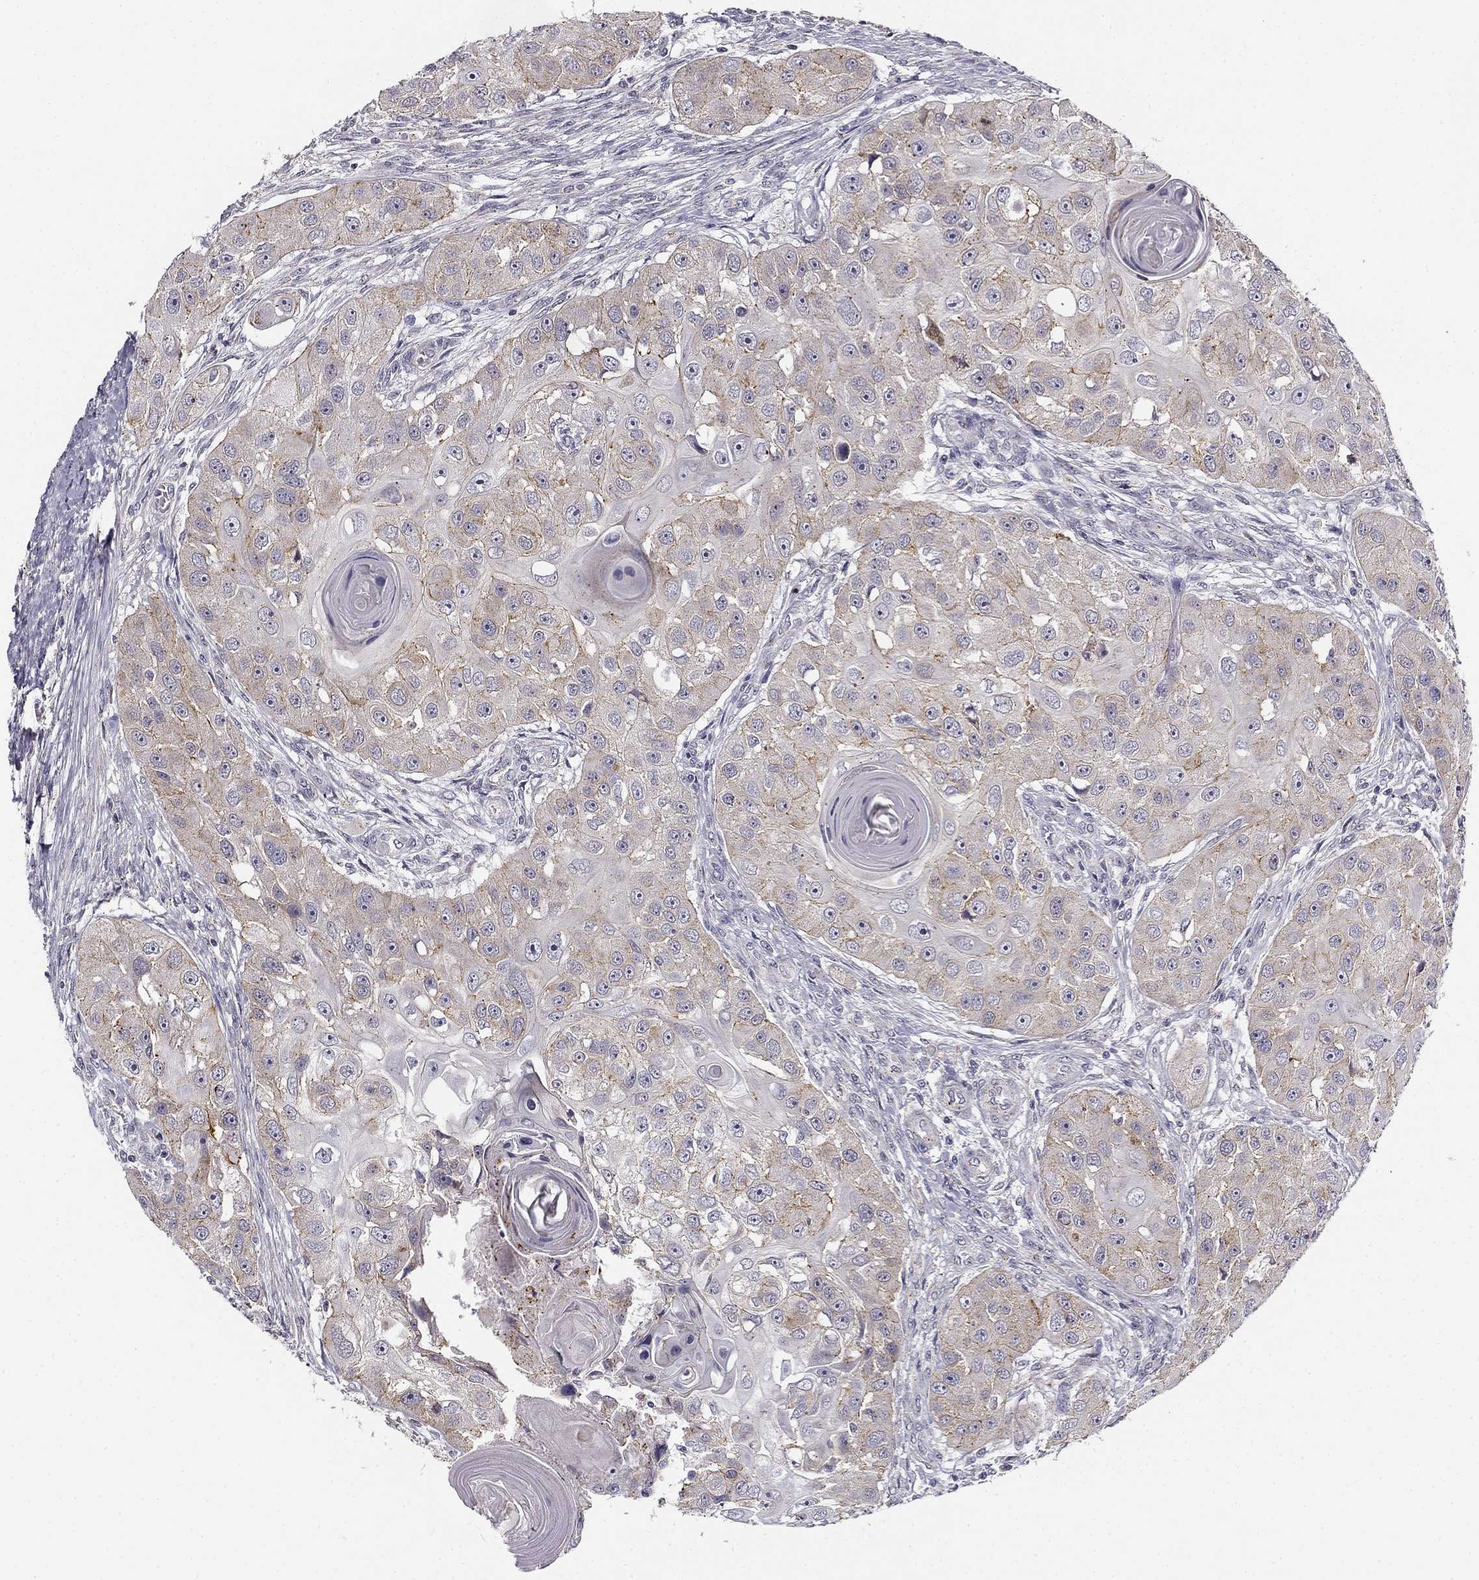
{"staining": {"intensity": "strong", "quantity": "<25%", "location": "cytoplasmic/membranous"}, "tissue": "head and neck cancer", "cell_type": "Tumor cells", "image_type": "cancer", "snomed": [{"axis": "morphology", "description": "Squamous cell carcinoma, NOS"}, {"axis": "topography", "description": "Head-Neck"}], "caption": "This histopathology image demonstrates head and neck squamous cell carcinoma stained with IHC to label a protein in brown. The cytoplasmic/membranous of tumor cells show strong positivity for the protein. Nuclei are counter-stained blue.", "gene": "CNR1", "patient": {"sex": "male", "age": 51}}